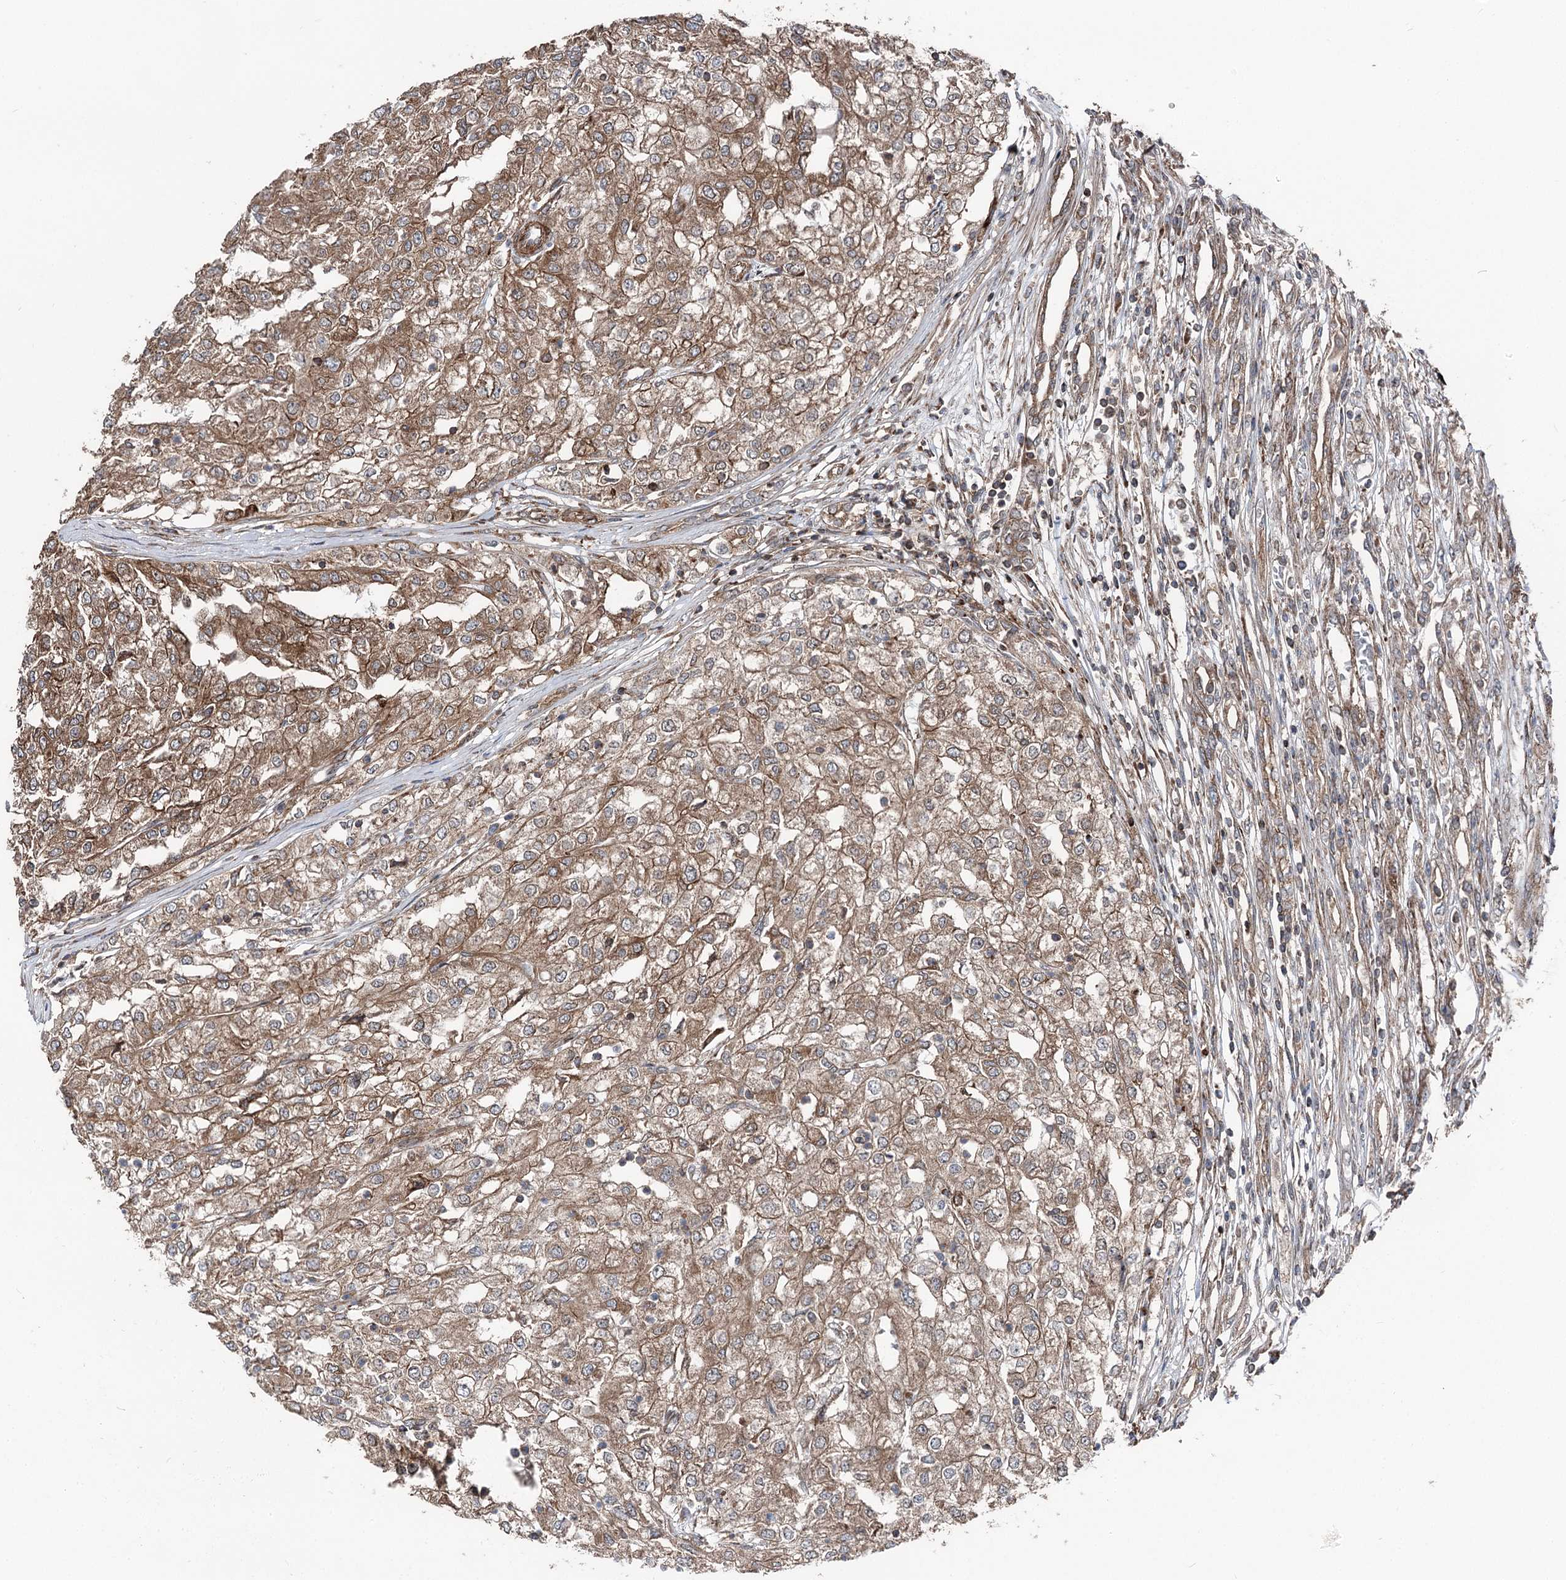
{"staining": {"intensity": "moderate", "quantity": ">75%", "location": "cytoplasmic/membranous"}, "tissue": "renal cancer", "cell_type": "Tumor cells", "image_type": "cancer", "snomed": [{"axis": "morphology", "description": "Adenocarcinoma, NOS"}, {"axis": "topography", "description": "Kidney"}], "caption": "The immunohistochemical stain labels moderate cytoplasmic/membranous positivity in tumor cells of renal adenocarcinoma tissue. The protein of interest is stained brown, and the nuclei are stained in blue (DAB (3,3'-diaminobenzidine) IHC with brightfield microscopy, high magnification).", "gene": "ITFG2", "patient": {"sex": "female", "age": 54}}